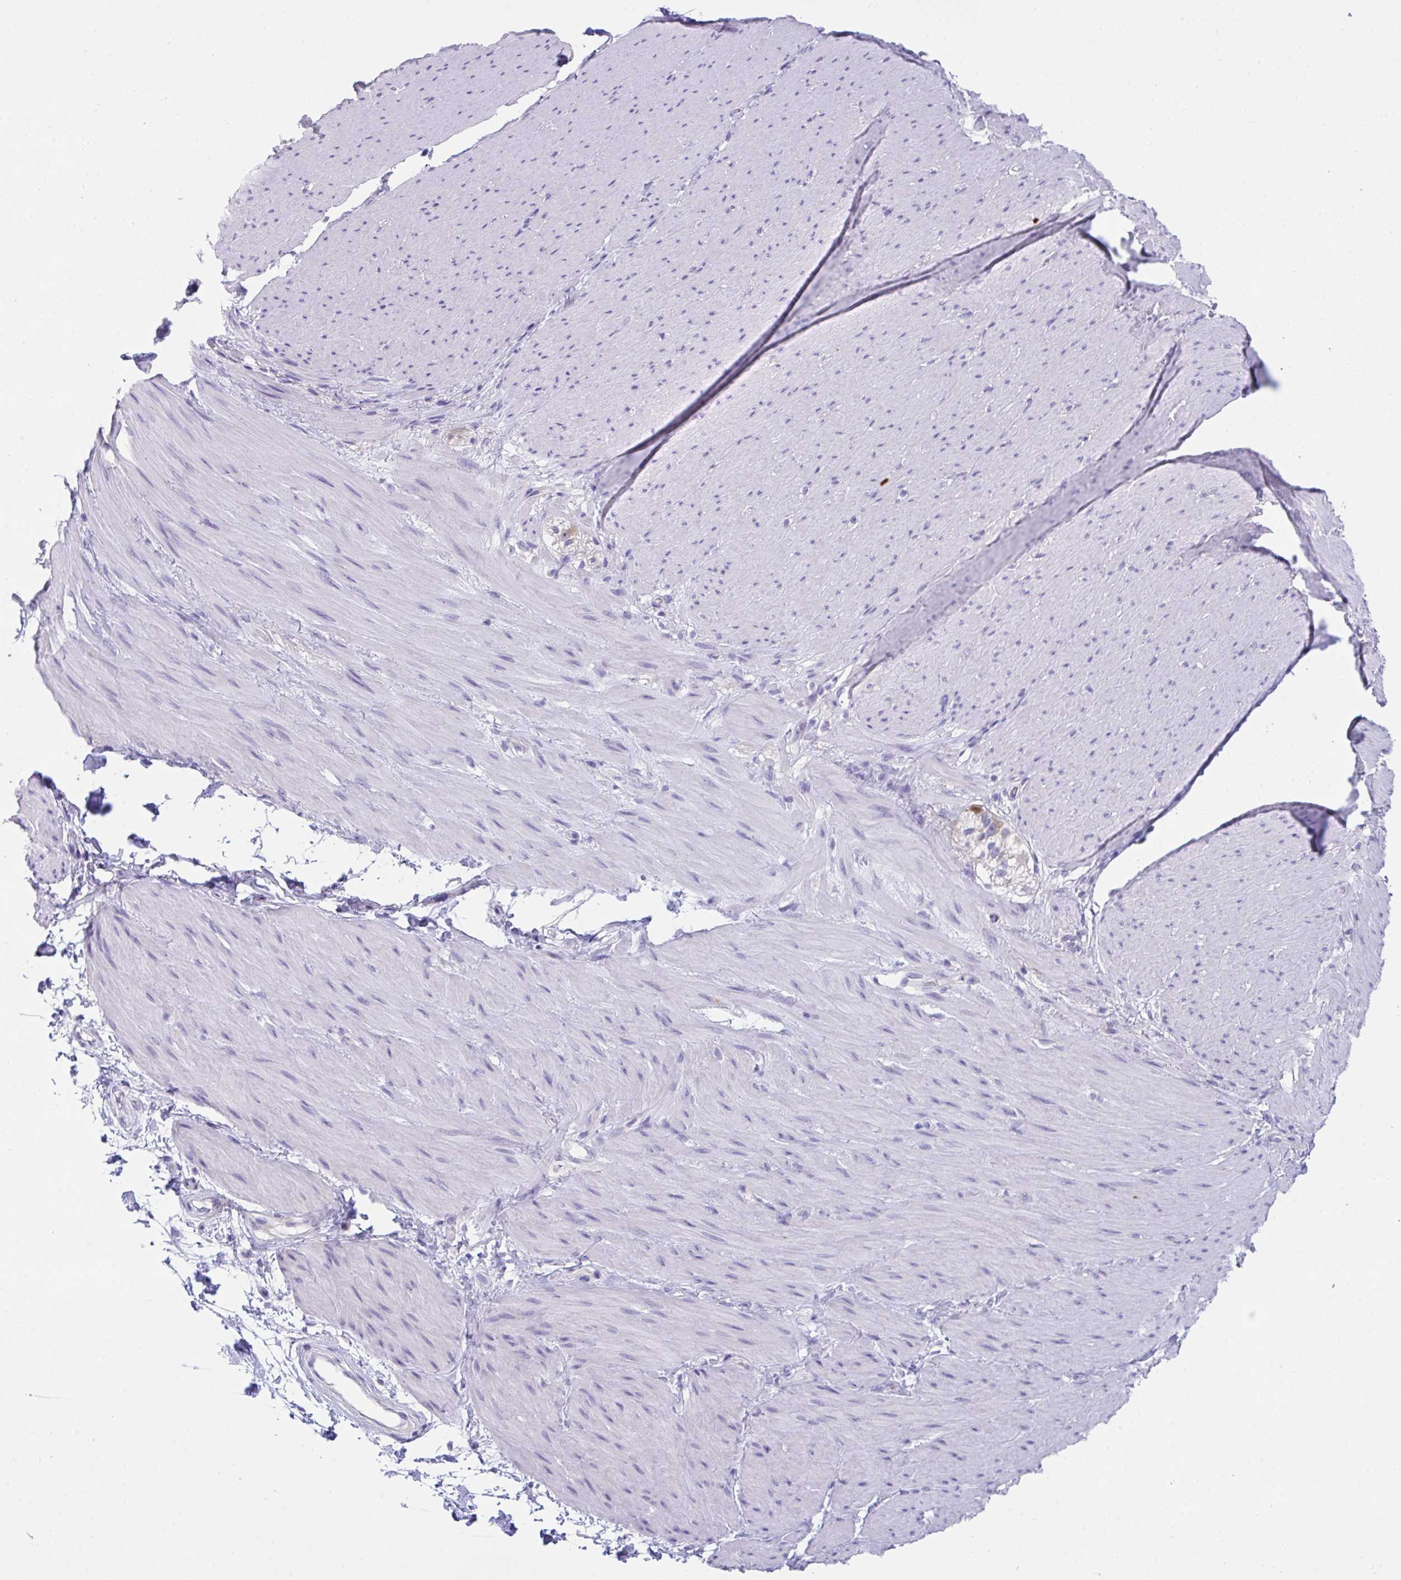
{"staining": {"intensity": "negative", "quantity": "none", "location": "none"}, "tissue": "smooth muscle", "cell_type": "Smooth muscle cells", "image_type": "normal", "snomed": [{"axis": "morphology", "description": "Normal tissue, NOS"}, {"axis": "topography", "description": "Smooth muscle"}, {"axis": "topography", "description": "Rectum"}], "caption": "High power microscopy micrograph of an IHC histopathology image of normal smooth muscle, revealing no significant staining in smooth muscle cells. The staining is performed using DAB (3,3'-diaminobenzidine) brown chromogen with nuclei counter-stained in using hematoxylin.", "gene": "TMEM106B", "patient": {"sex": "male", "age": 53}}